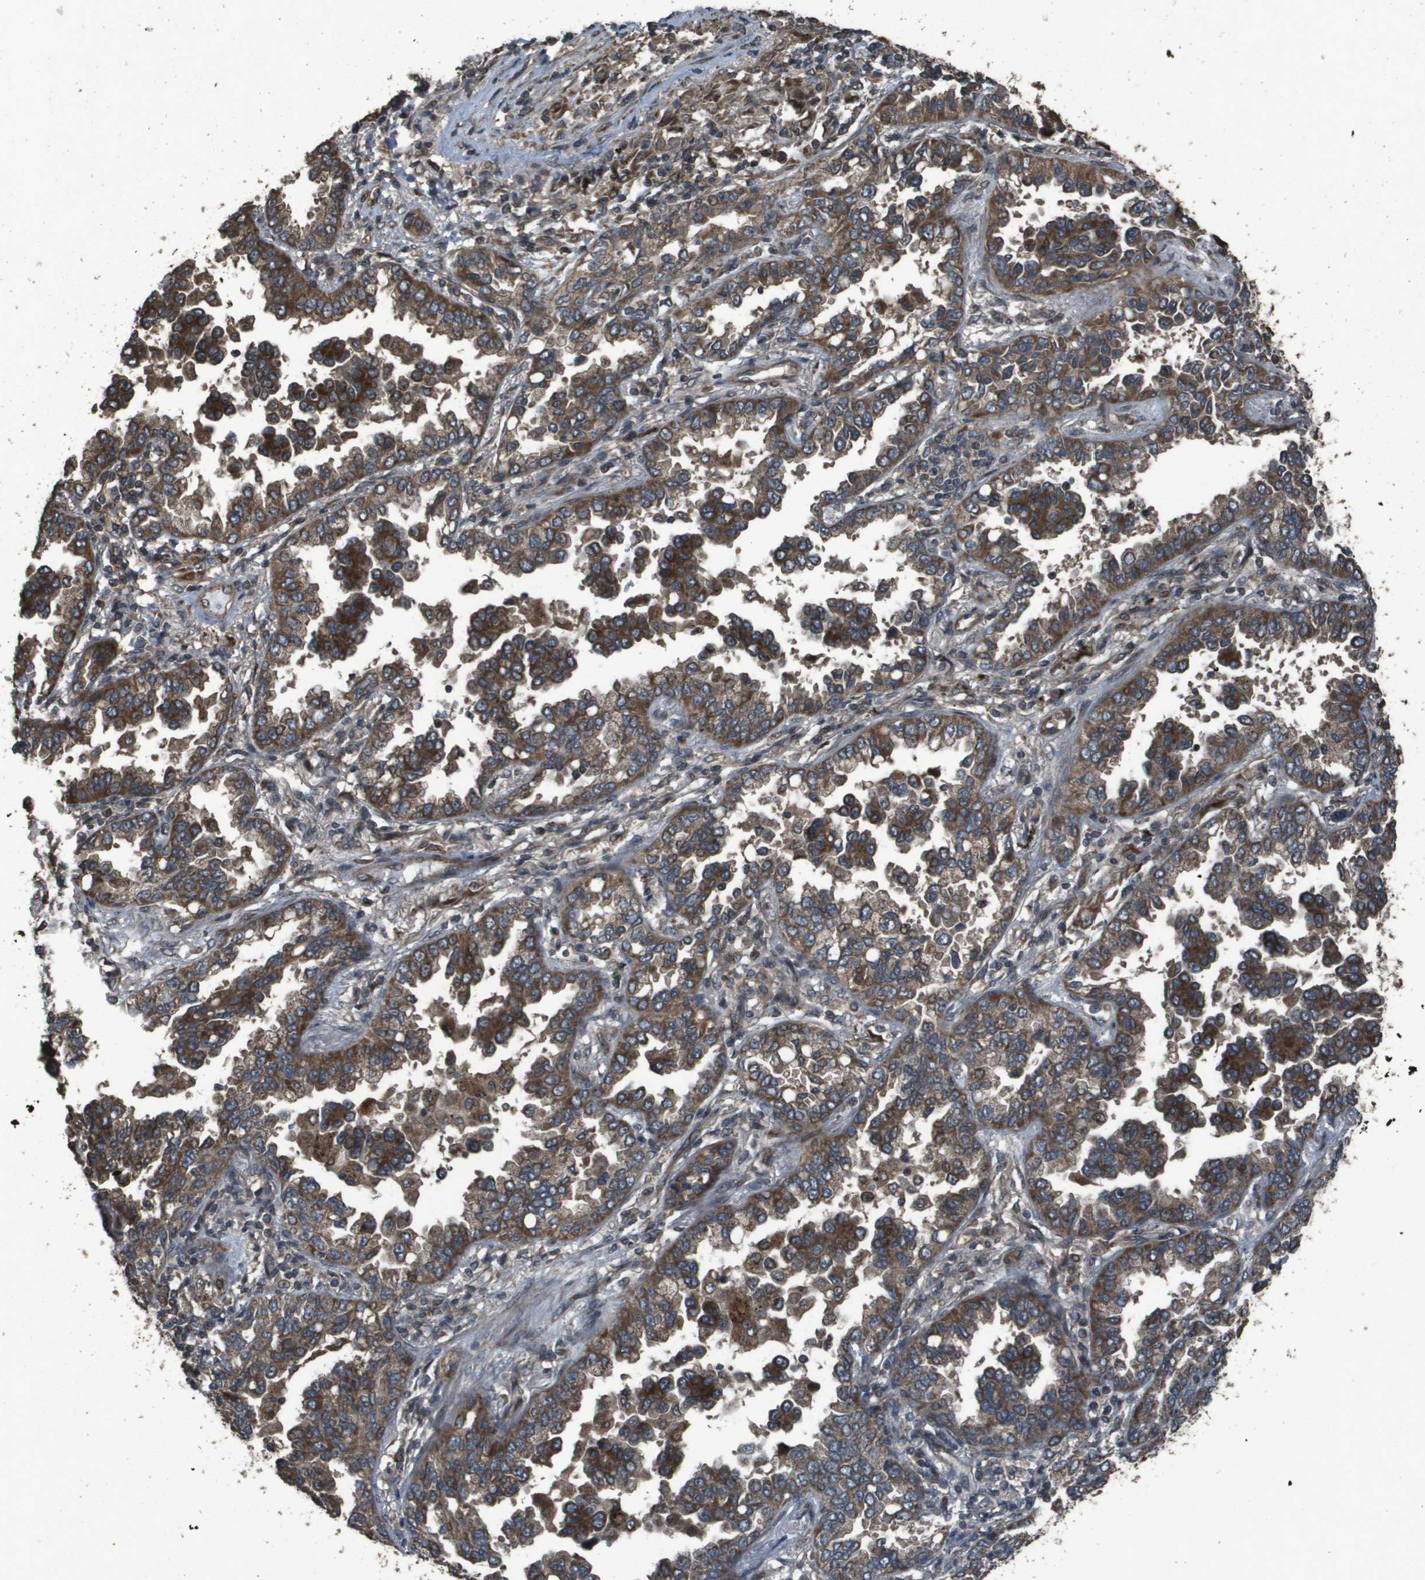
{"staining": {"intensity": "strong", "quantity": ">75%", "location": "cytoplasmic/membranous"}, "tissue": "lung cancer", "cell_type": "Tumor cells", "image_type": "cancer", "snomed": [{"axis": "morphology", "description": "Normal tissue, NOS"}, {"axis": "morphology", "description": "Adenocarcinoma, NOS"}, {"axis": "topography", "description": "Lung"}], "caption": "IHC of lung adenocarcinoma displays high levels of strong cytoplasmic/membranous expression in about >75% of tumor cells.", "gene": "FIG4", "patient": {"sex": "male", "age": 59}}